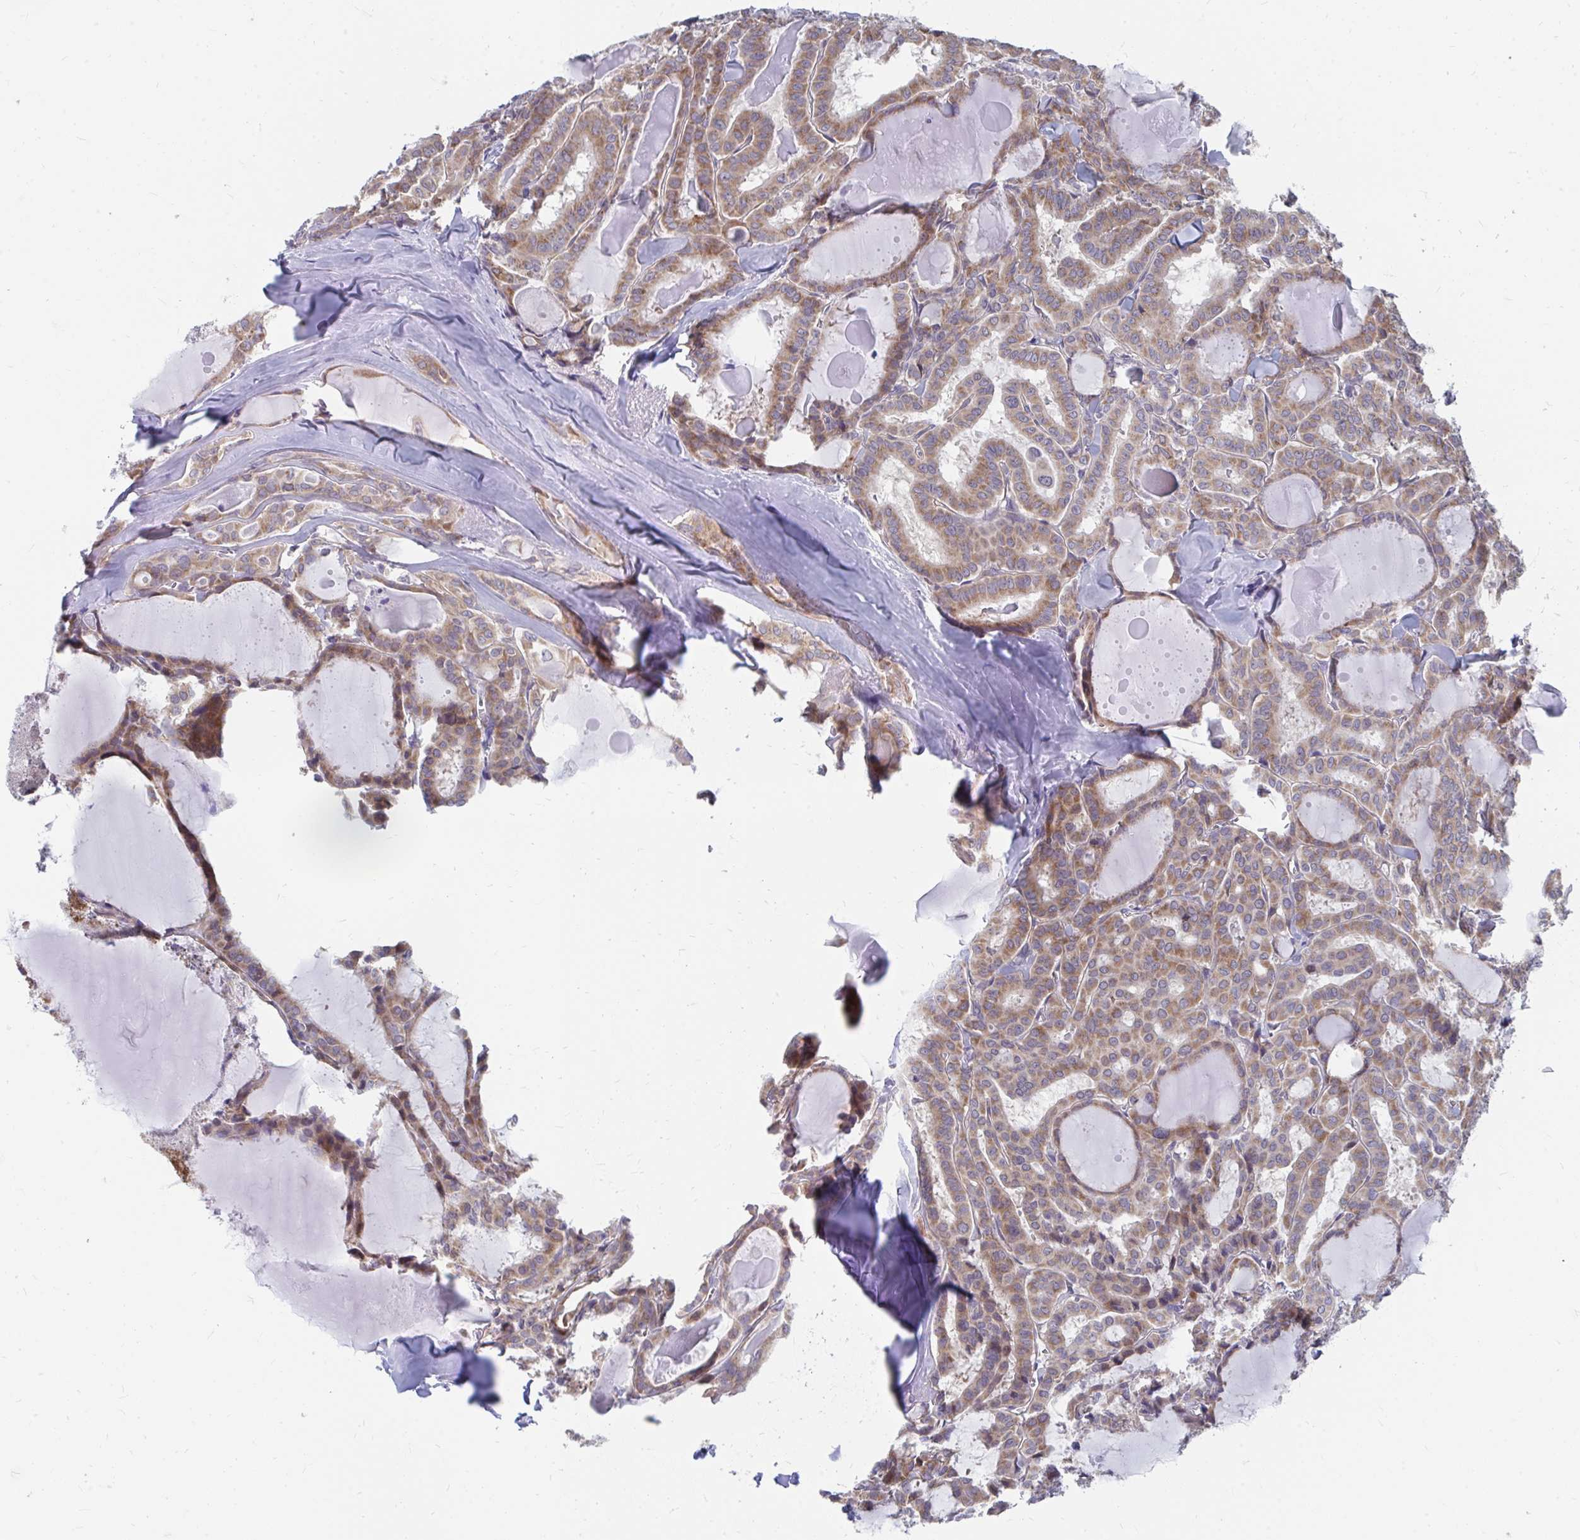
{"staining": {"intensity": "moderate", "quantity": ">75%", "location": "cytoplasmic/membranous"}, "tissue": "thyroid cancer", "cell_type": "Tumor cells", "image_type": "cancer", "snomed": [{"axis": "morphology", "description": "Papillary adenocarcinoma, NOS"}, {"axis": "topography", "description": "Thyroid gland"}], "caption": "The immunohistochemical stain shows moderate cytoplasmic/membranous positivity in tumor cells of thyroid papillary adenocarcinoma tissue.", "gene": "PABIR3", "patient": {"sex": "male", "age": 87}}